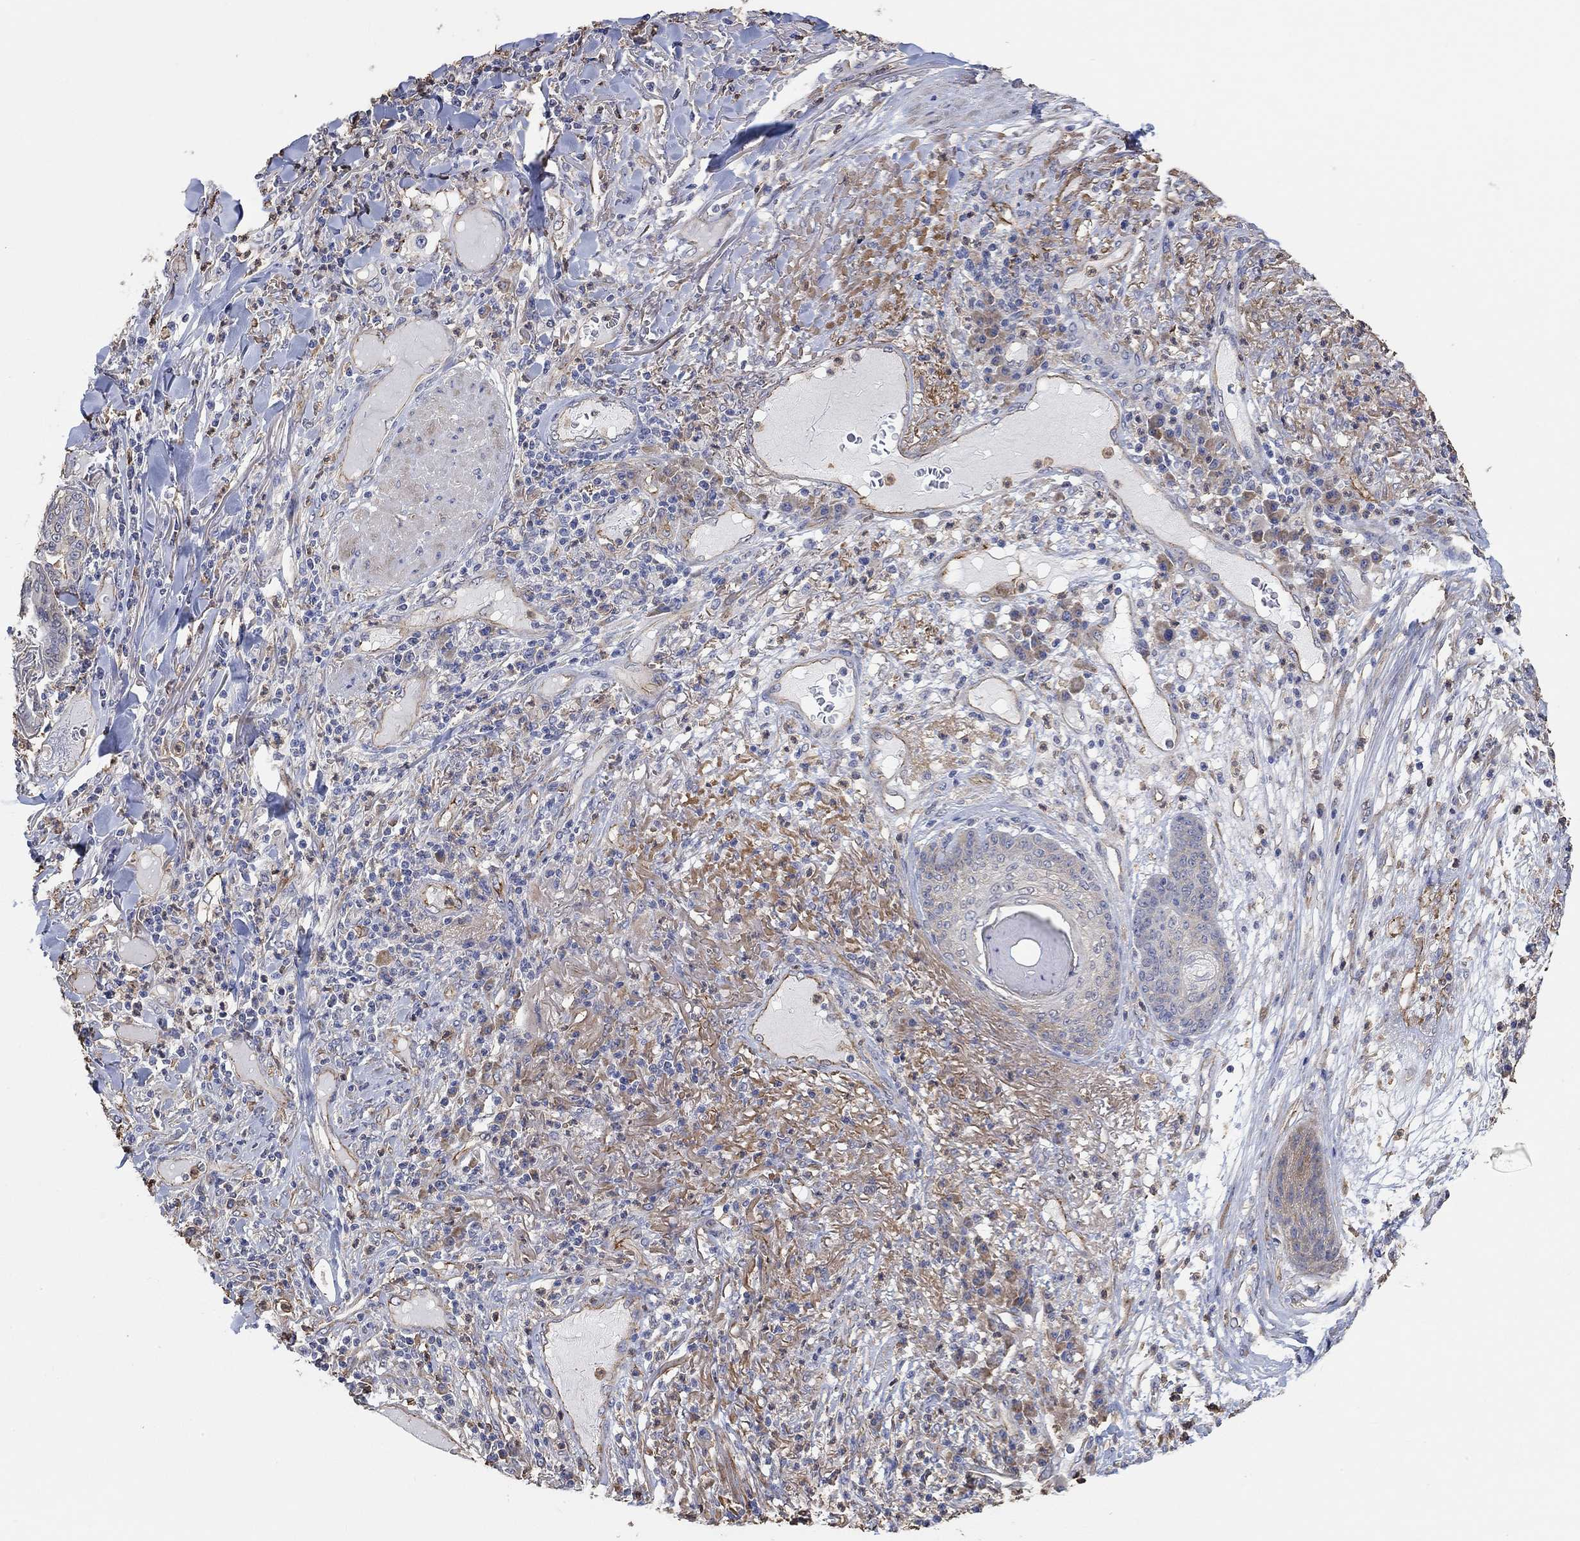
{"staining": {"intensity": "weak", "quantity": "<25%", "location": "cytoplasmic/membranous"}, "tissue": "skin cancer", "cell_type": "Tumor cells", "image_type": "cancer", "snomed": [{"axis": "morphology", "description": "Squamous cell carcinoma, NOS"}, {"axis": "topography", "description": "Skin"}], "caption": "A micrograph of human skin cancer is negative for staining in tumor cells.", "gene": "SYT16", "patient": {"sex": "male", "age": 82}}